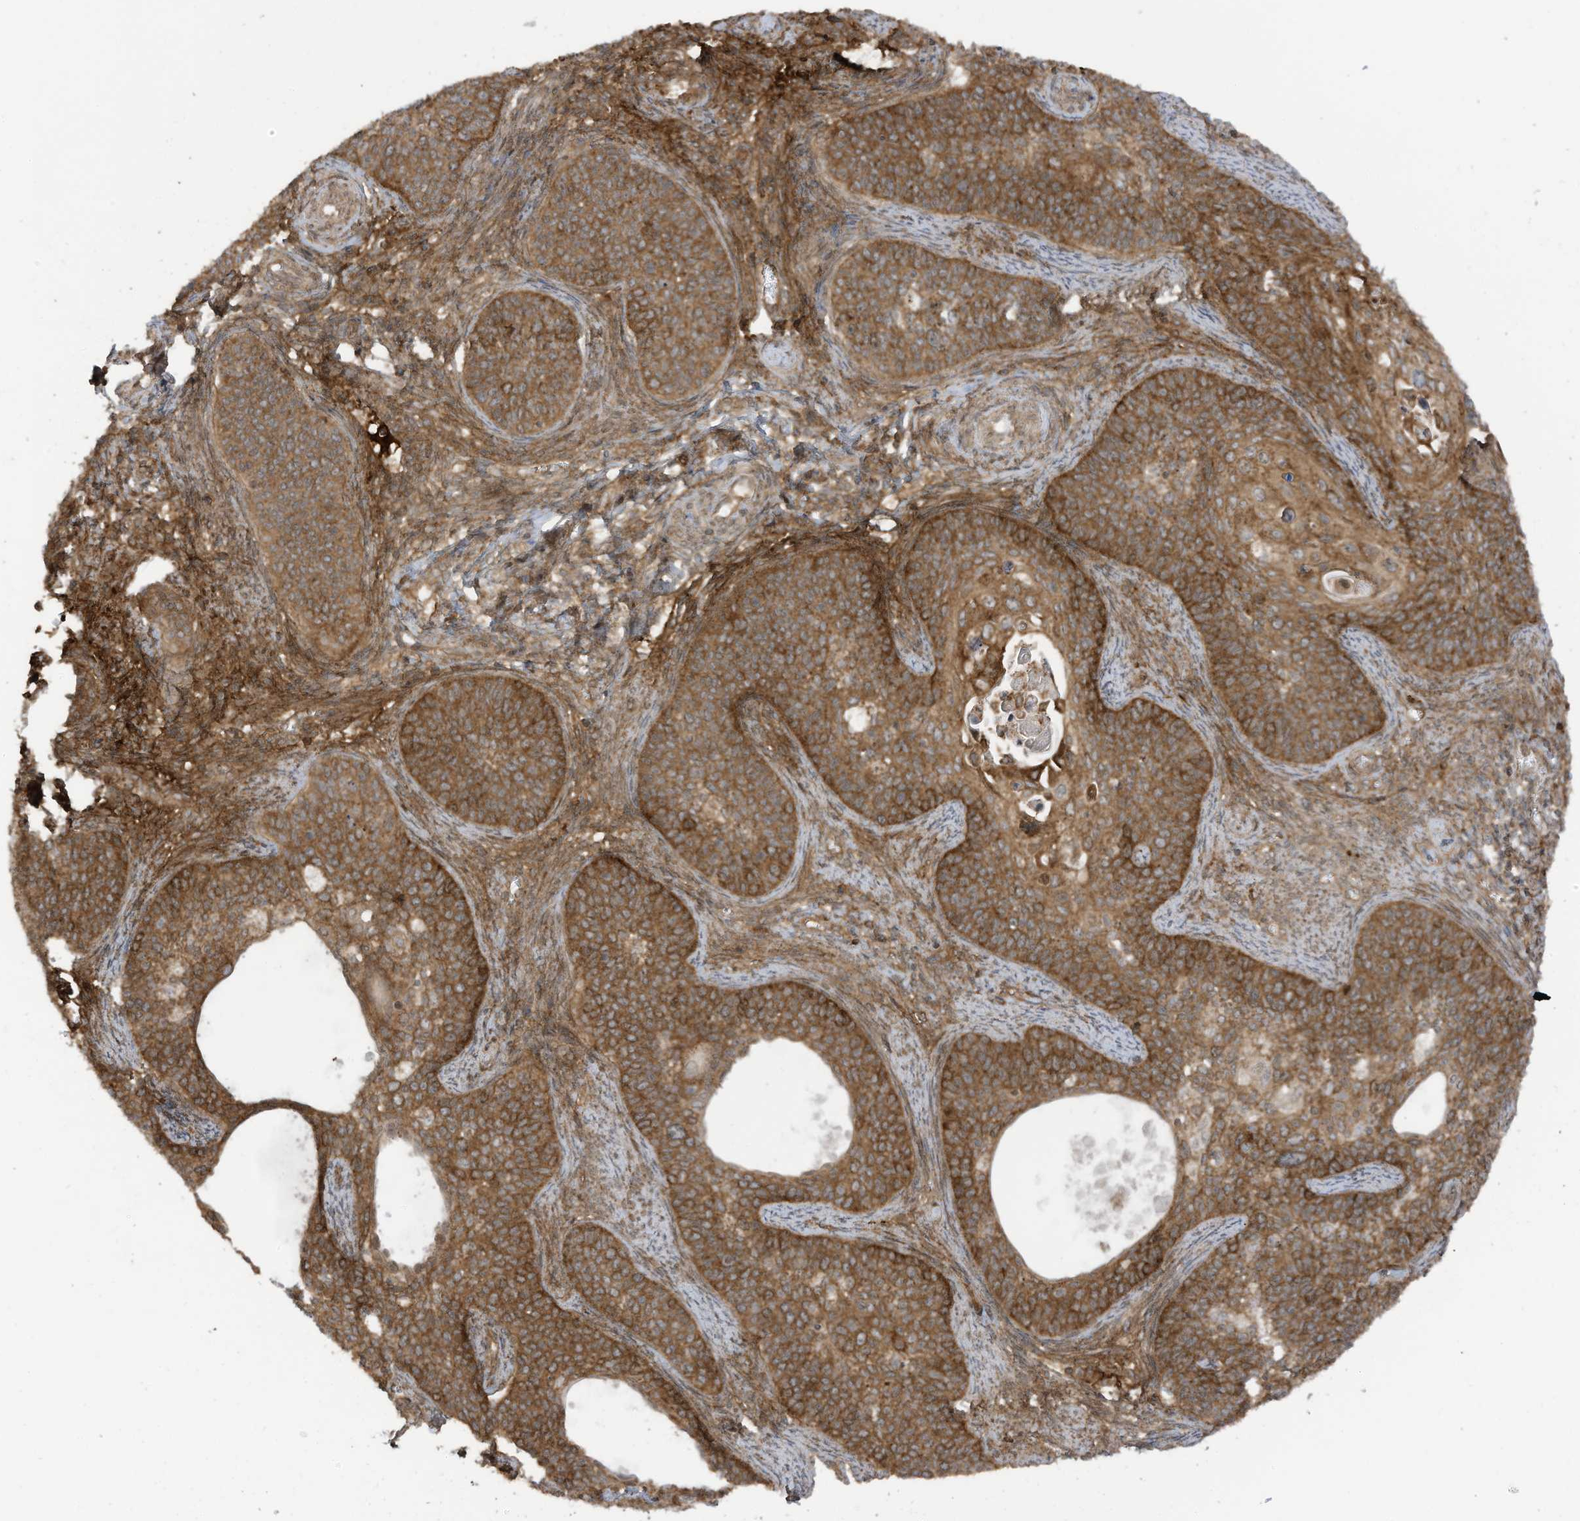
{"staining": {"intensity": "strong", "quantity": ">75%", "location": "cytoplasmic/membranous"}, "tissue": "cervical cancer", "cell_type": "Tumor cells", "image_type": "cancer", "snomed": [{"axis": "morphology", "description": "Squamous cell carcinoma, NOS"}, {"axis": "topography", "description": "Cervix"}], "caption": "Tumor cells exhibit high levels of strong cytoplasmic/membranous positivity in approximately >75% of cells in human cervical squamous cell carcinoma.", "gene": "REPS1", "patient": {"sex": "female", "age": 33}}